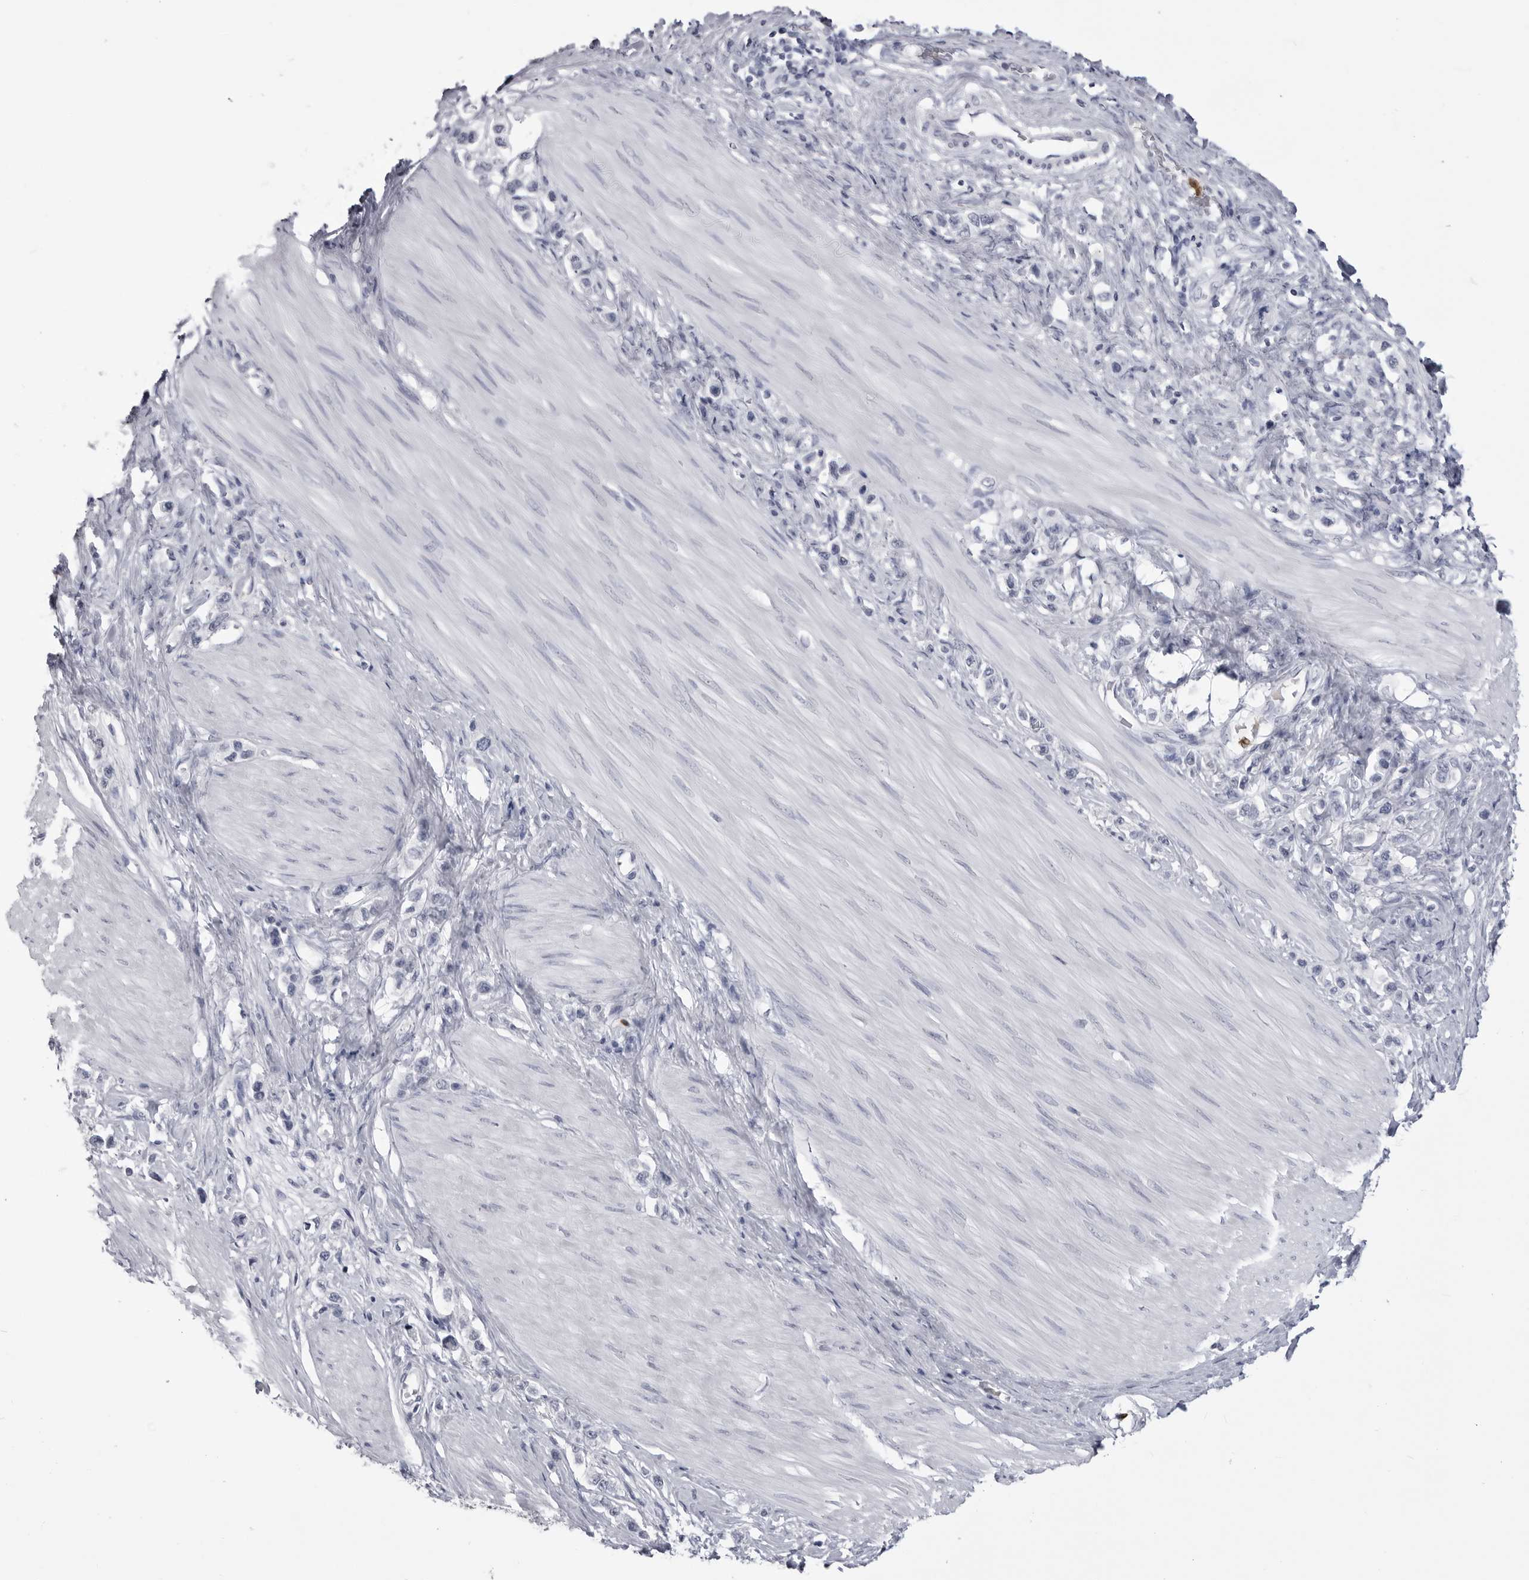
{"staining": {"intensity": "negative", "quantity": "none", "location": "none"}, "tissue": "stomach cancer", "cell_type": "Tumor cells", "image_type": "cancer", "snomed": [{"axis": "morphology", "description": "Adenocarcinoma, NOS"}, {"axis": "topography", "description": "Stomach"}], "caption": "This is an immunohistochemistry histopathology image of human adenocarcinoma (stomach). There is no expression in tumor cells.", "gene": "STAP2", "patient": {"sex": "female", "age": 65}}